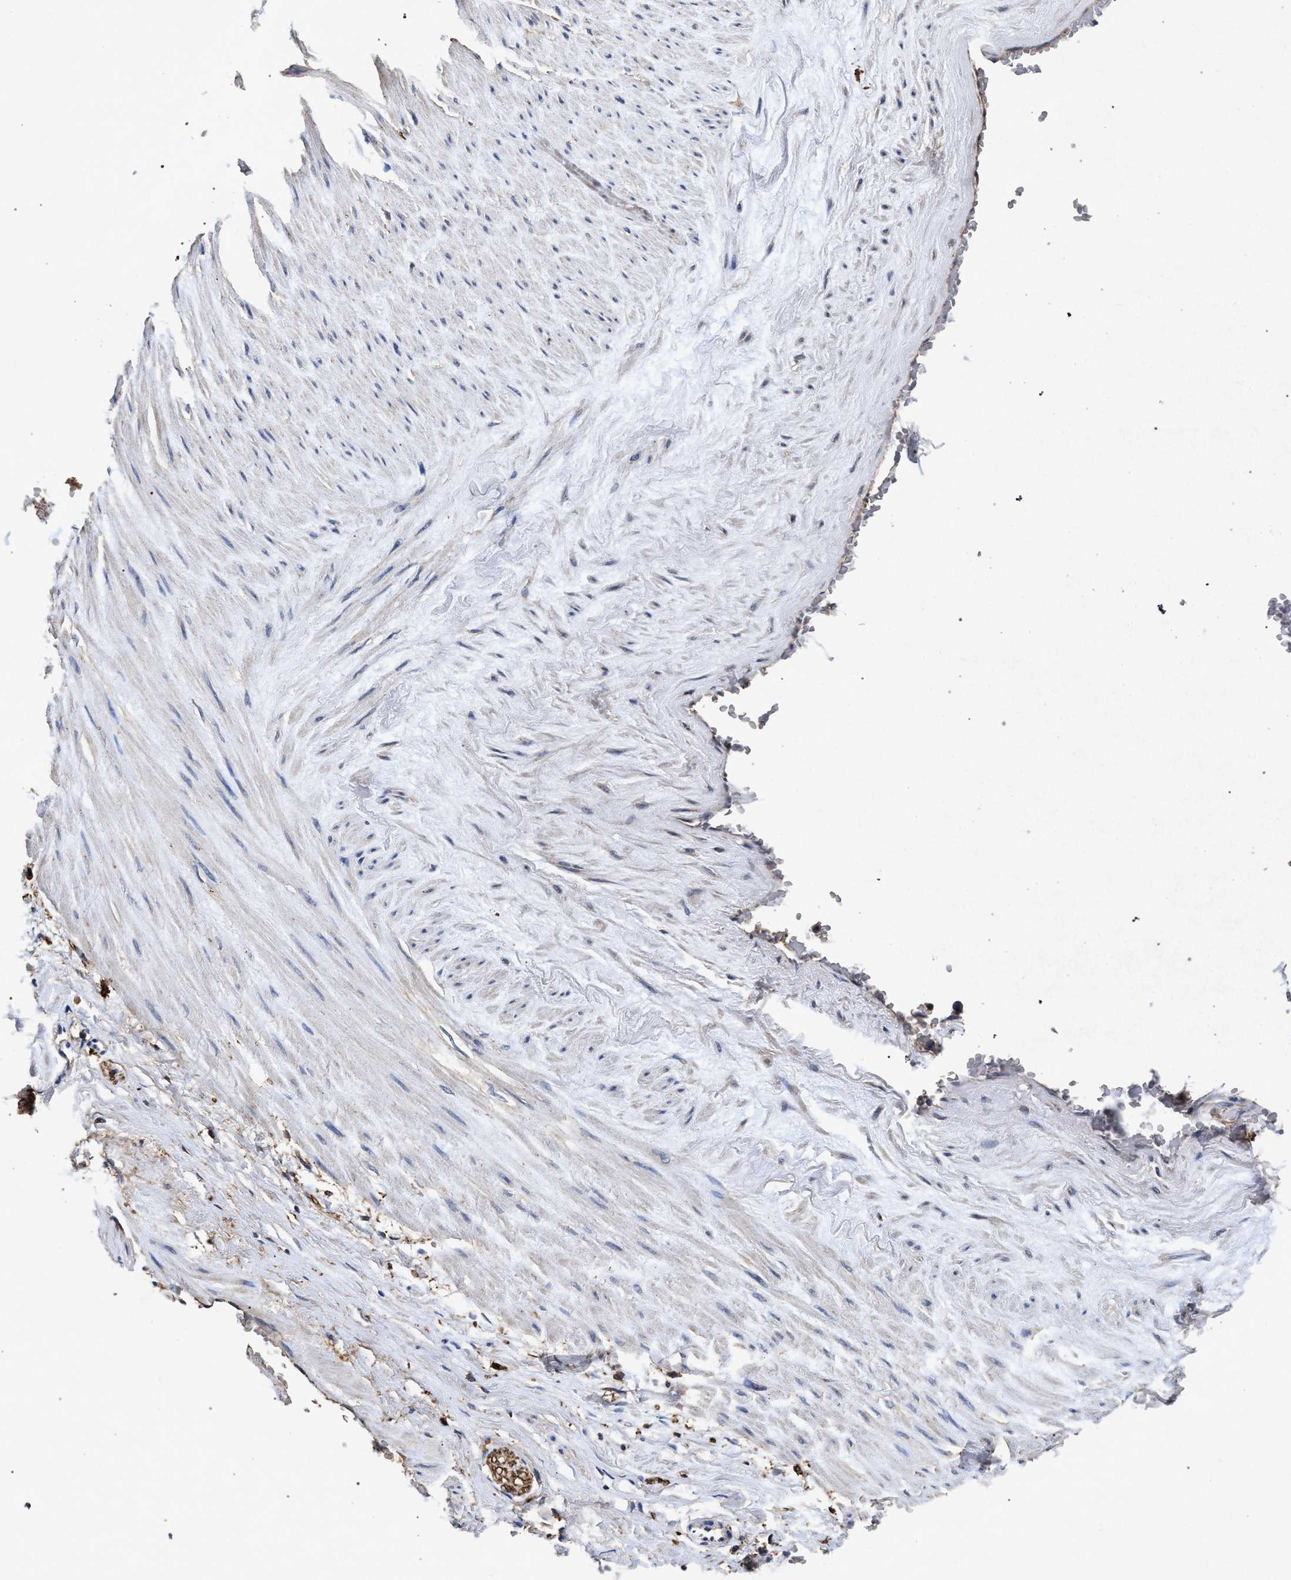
{"staining": {"intensity": "weak", "quantity": "25%-75%", "location": "cytoplasmic/membranous"}, "tissue": "adipose tissue", "cell_type": "Adipocytes", "image_type": "normal", "snomed": [{"axis": "morphology", "description": "Normal tissue, NOS"}, {"axis": "topography", "description": "Soft tissue"}, {"axis": "topography", "description": "Vascular tissue"}], "caption": "Immunohistochemical staining of unremarkable adipose tissue exhibits 25%-75% levels of weak cytoplasmic/membranous protein expression in approximately 25%-75% of adipocytes. Immunohistochemistry (ihc) stains the protein in brown and the nuclei are stained blue.", "gene": "MARCKS", "patient": {"sex": "female", "age": 35}}